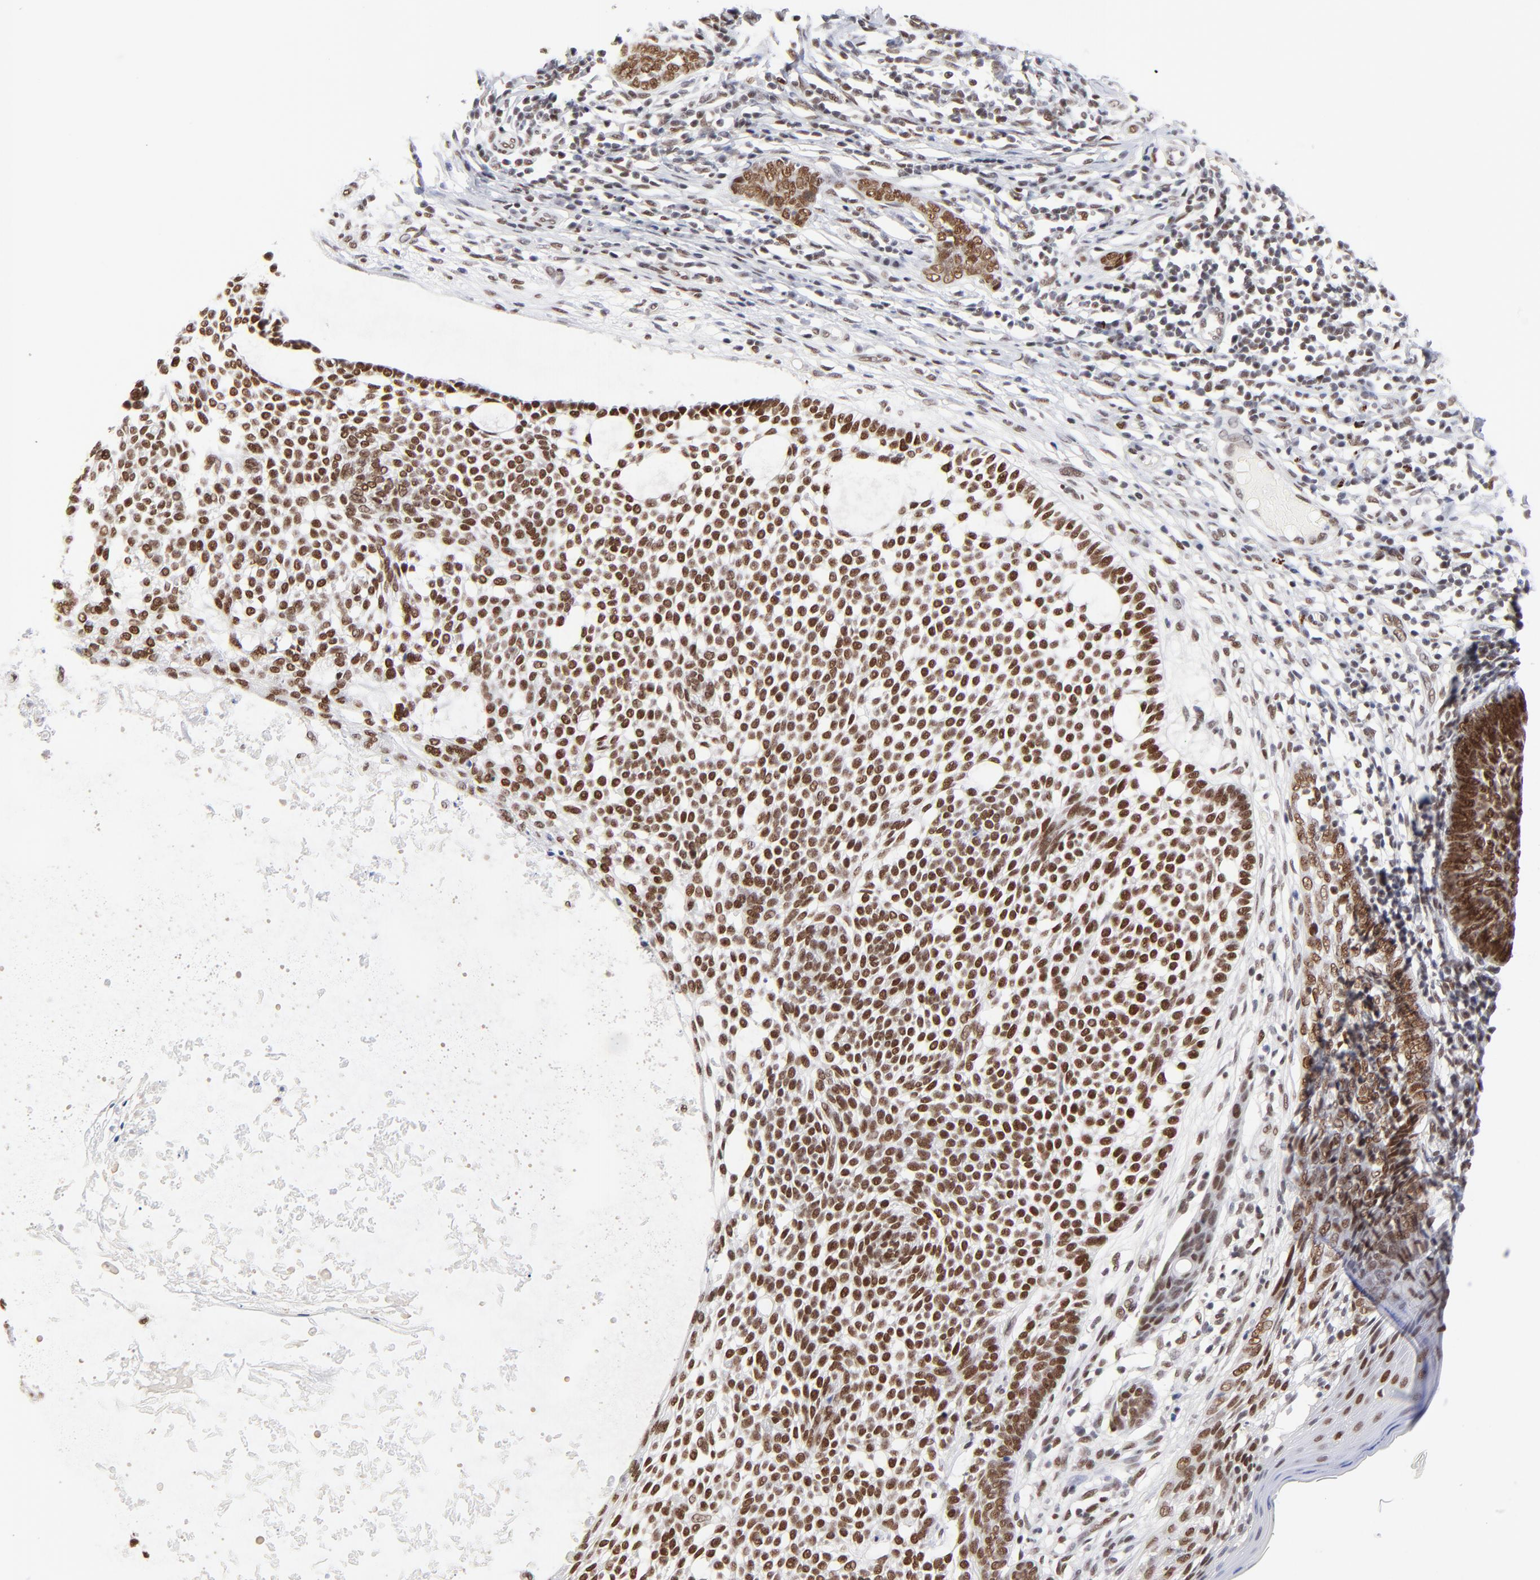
{"staining": {"intensity": "strong", "quantity": ">75%", "location": "nuclear"}, "tissue": "skin cancer", "cell_type": "Tumor cells", "image_type": "cancer", "snomed": [{"axis": "morphology", "description": "Basal cell carcinoma"}, {"axis": "topography", "description": "Skin"}], "caption": "Immunohistochemical staining of skin cancer shows strong nuclear protein positivity in approximately >75% of tumor cells. (DAB = brown stain, brightfield microscopy at high magnification).", "gene": "ZMYM3", "patient": {"sex": "male", "age": 87}}